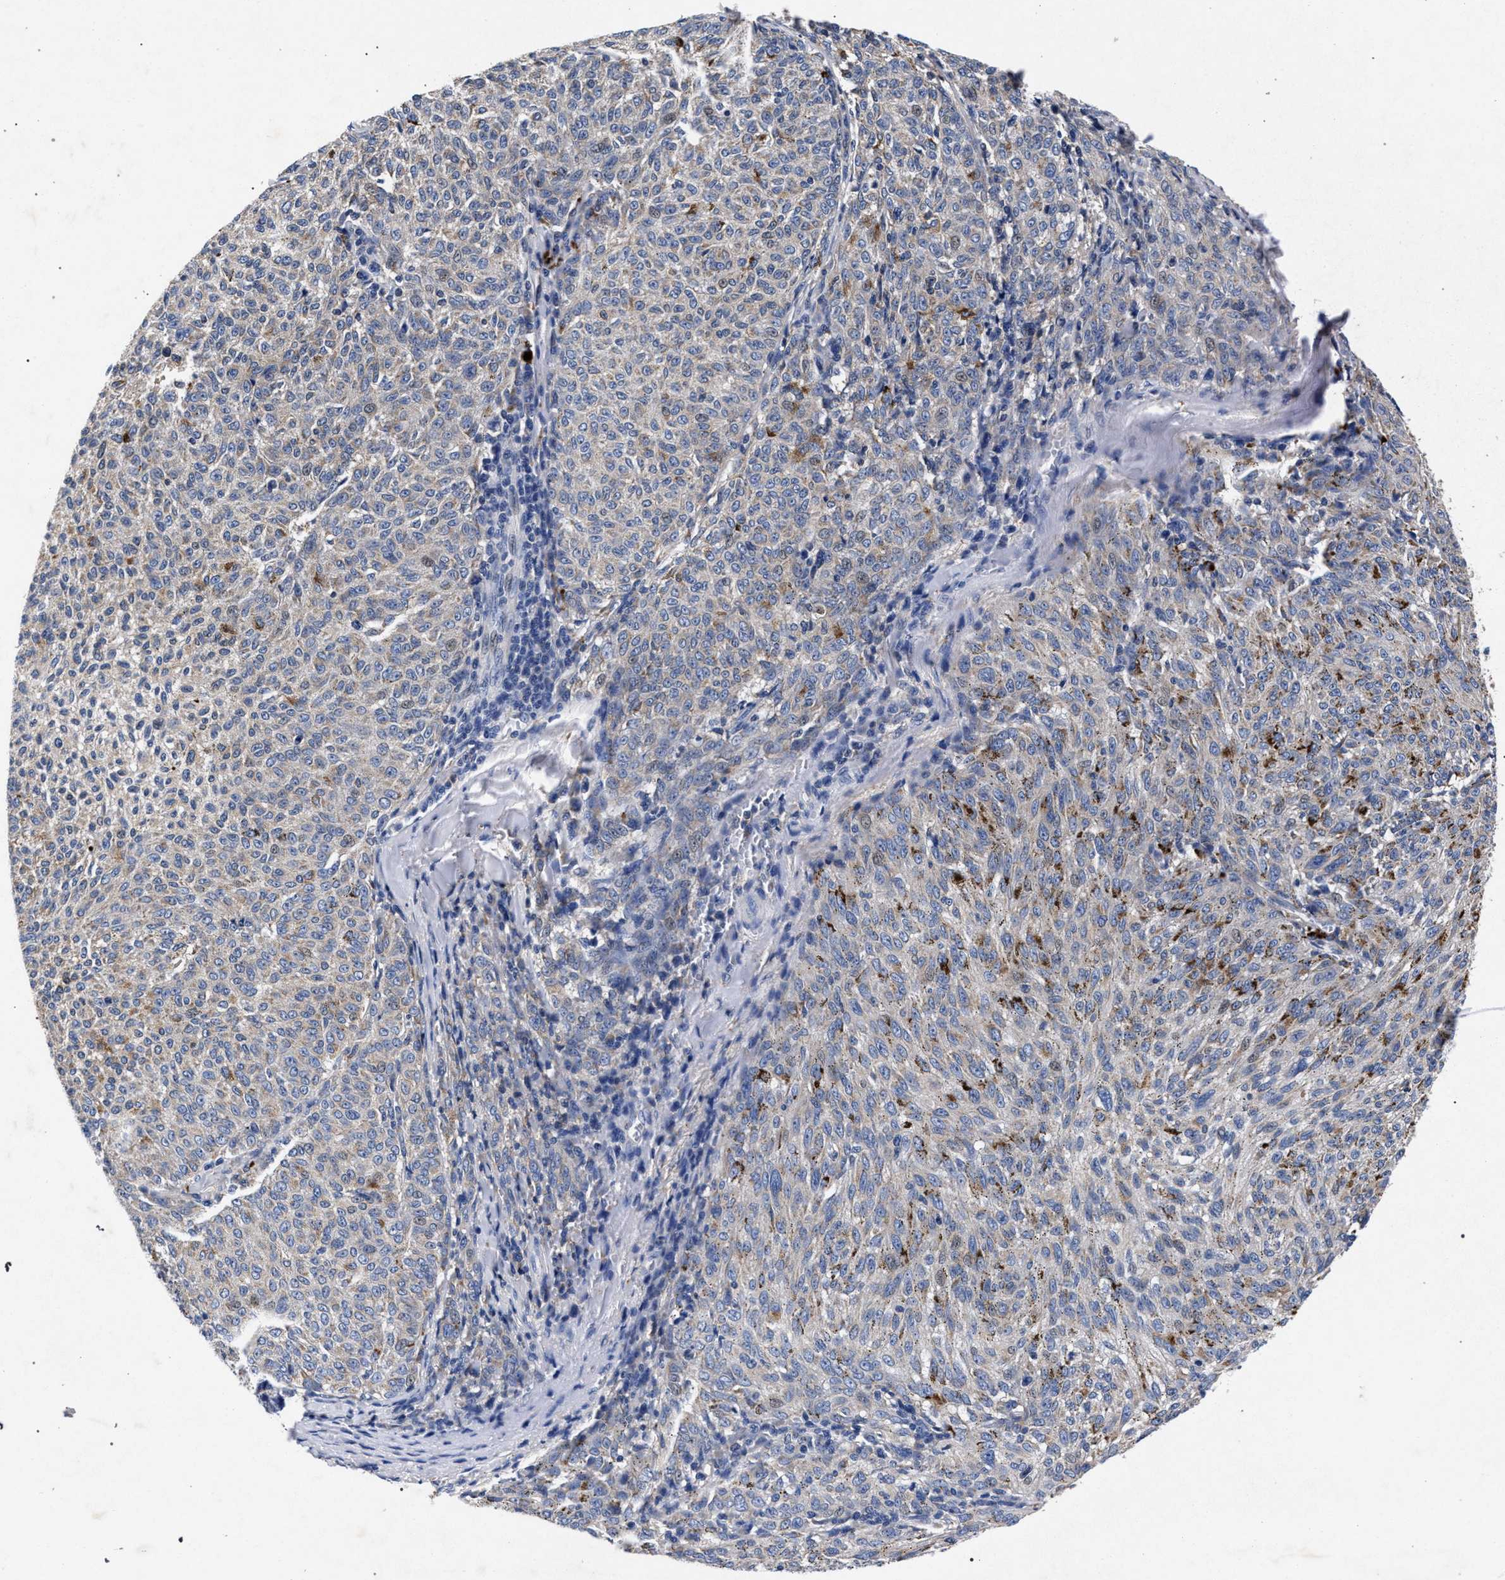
{"staining": {"intensity": "weak", "quantity": "<25%", "location": "cytoplasmic/membranous"}, "tissue": "melanoma", "cell_type": "Tumor cells", "image_type": "cancer", "snomed": [{"axis": "morphology", "description": "Malignant melanoma, NOS"}, {"axis": "topography", "description": "Skin"}], "caption": "The histopathology image shows no staining of tumor cells in malignant melanoma.", "gene": "HSD17B14", "patient": {"sex": "female", "age": 72}}